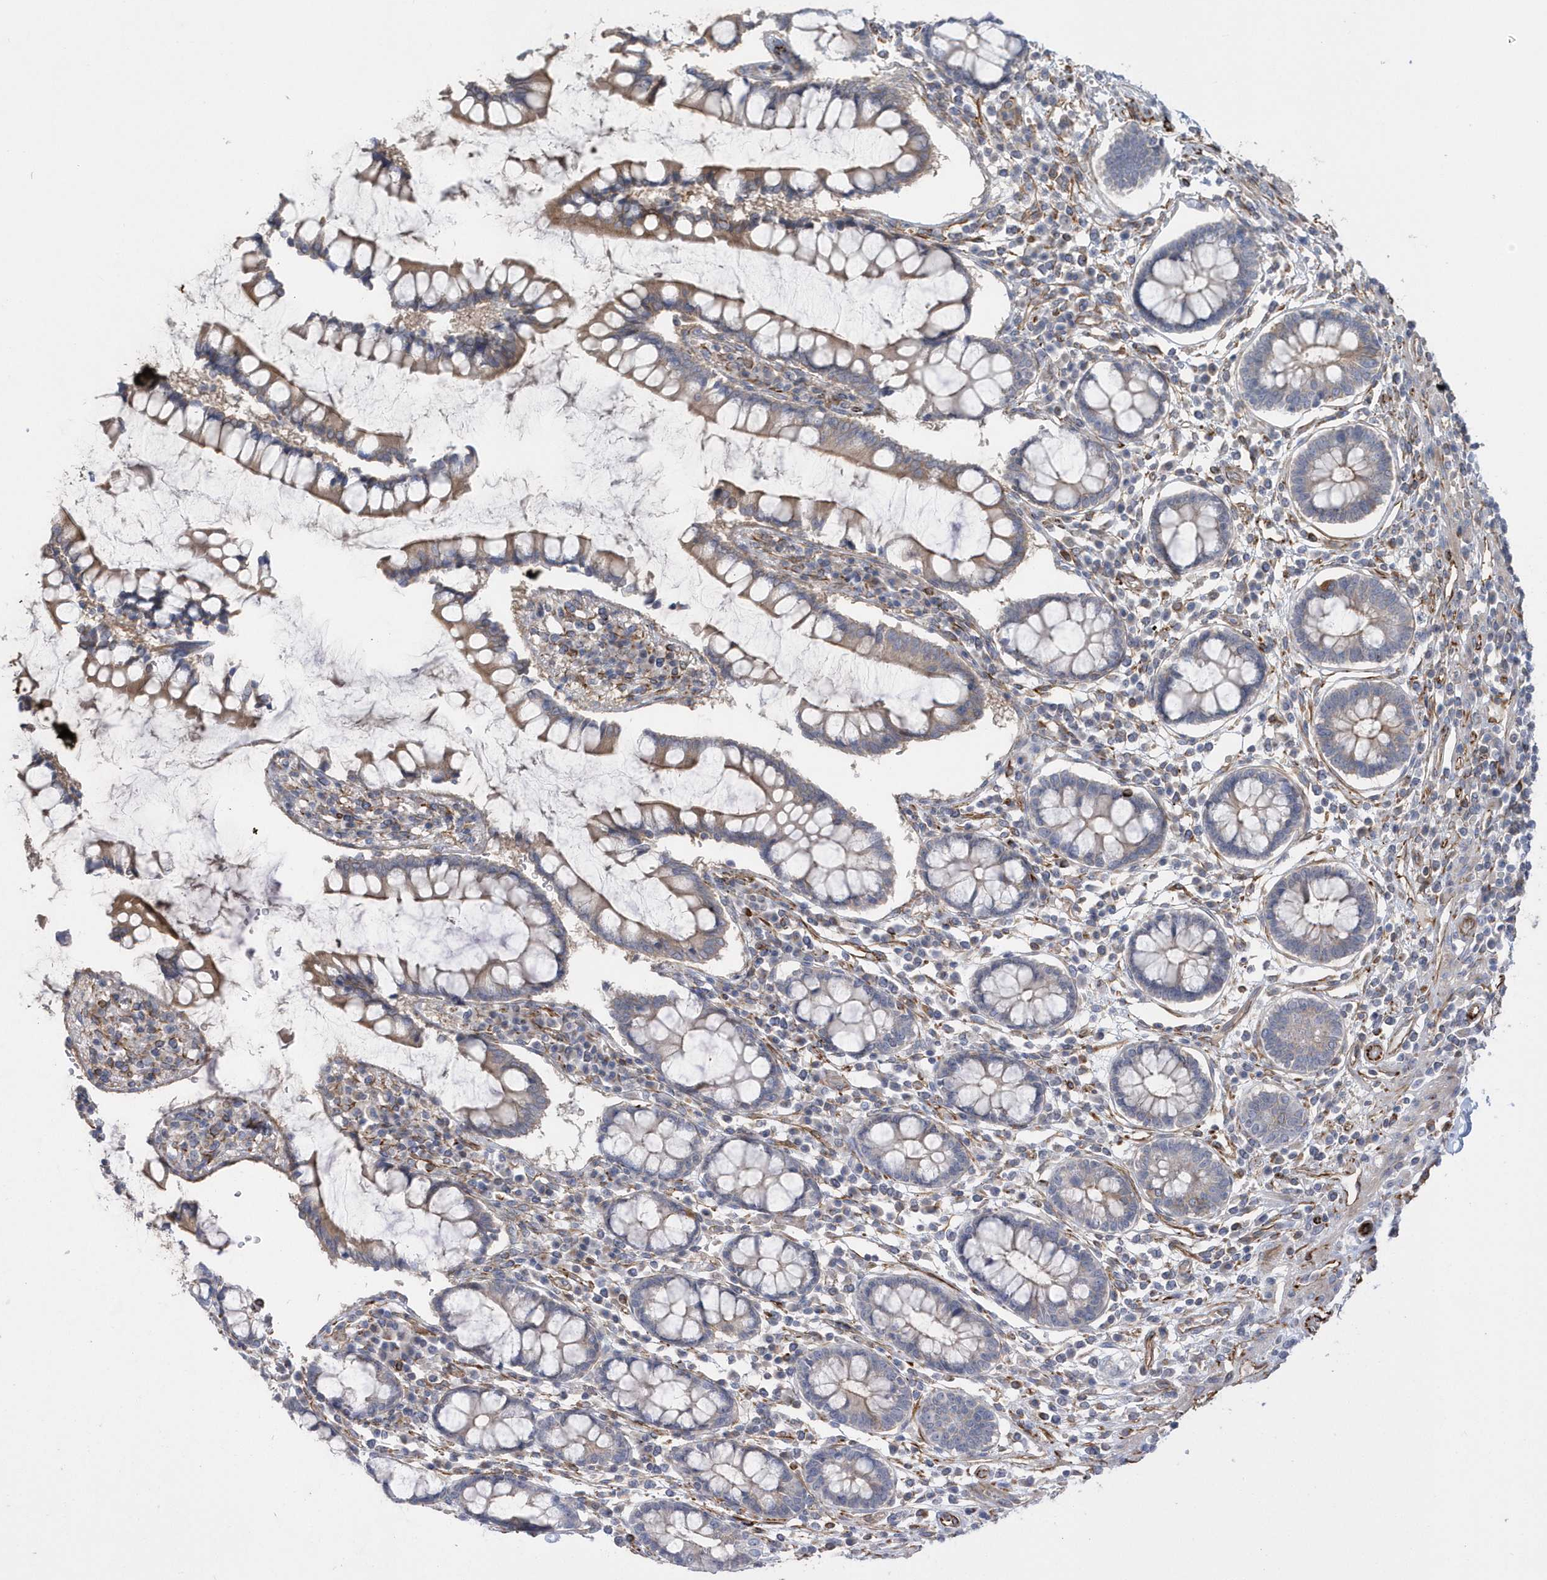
{"staining": {"intensity": "moderate", "quantity": ">75%", "location": "cytoplasmic/membranous"}, "tissue": "colon", "cell_type": "Endothelial cells", "image_type": "normal", "snomed": [{"axis": "morphology", "description": "Normal tissue, NOS"}, {"axis": "topography", "description": "Colon"}], "caption": "Immunohistochemical staining of unremarkable colon reveals moderate cytoplasmic/membranous protein expression in approximately >75% of endothelial cells.", "gene": "RAB17", "patient": {"sex": "female", "age": 79}}